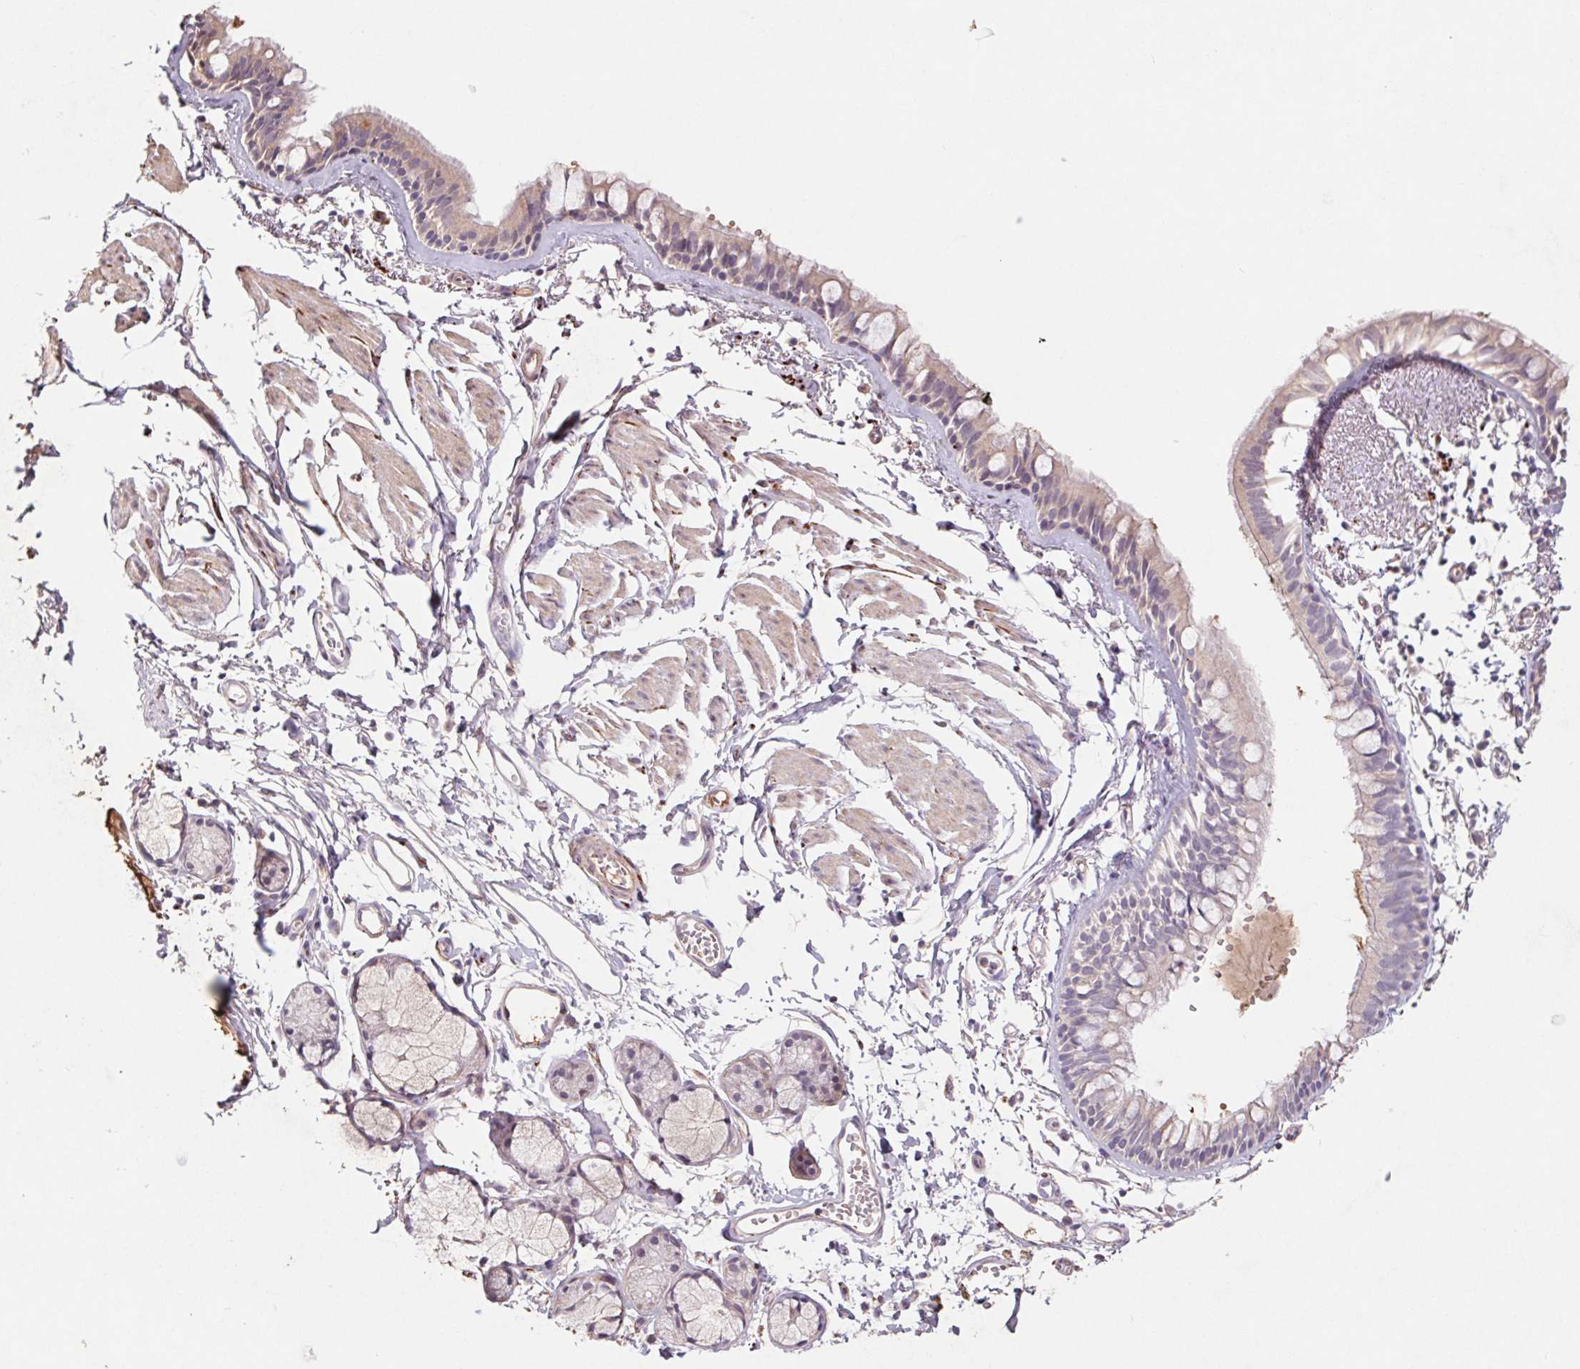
{"staining": {"intensity": "weak", "quantity": ">75%", "location": "cytoplasmic/membranous"}, "tissue": "bronchus", "cell_type": "Respiratory epithelial cells", "image_type": "normal", "snomed": [{"axis": "morphology", "description": "Normal tissue, NOS"}, {"axis": "topography", "description": "Cartilage tissue"}, {"axis": "topography", "description": "Bronchus"}], "caption": "A high-resolution image shows immunohistochemistry staining of benign bronchus, which exhibits weak cytoplasmic/membranous expression in approximately >75% of respiratory epithelial cells.", "gene": "GRM2", "patient": {"sex": "female", "age": 59}}